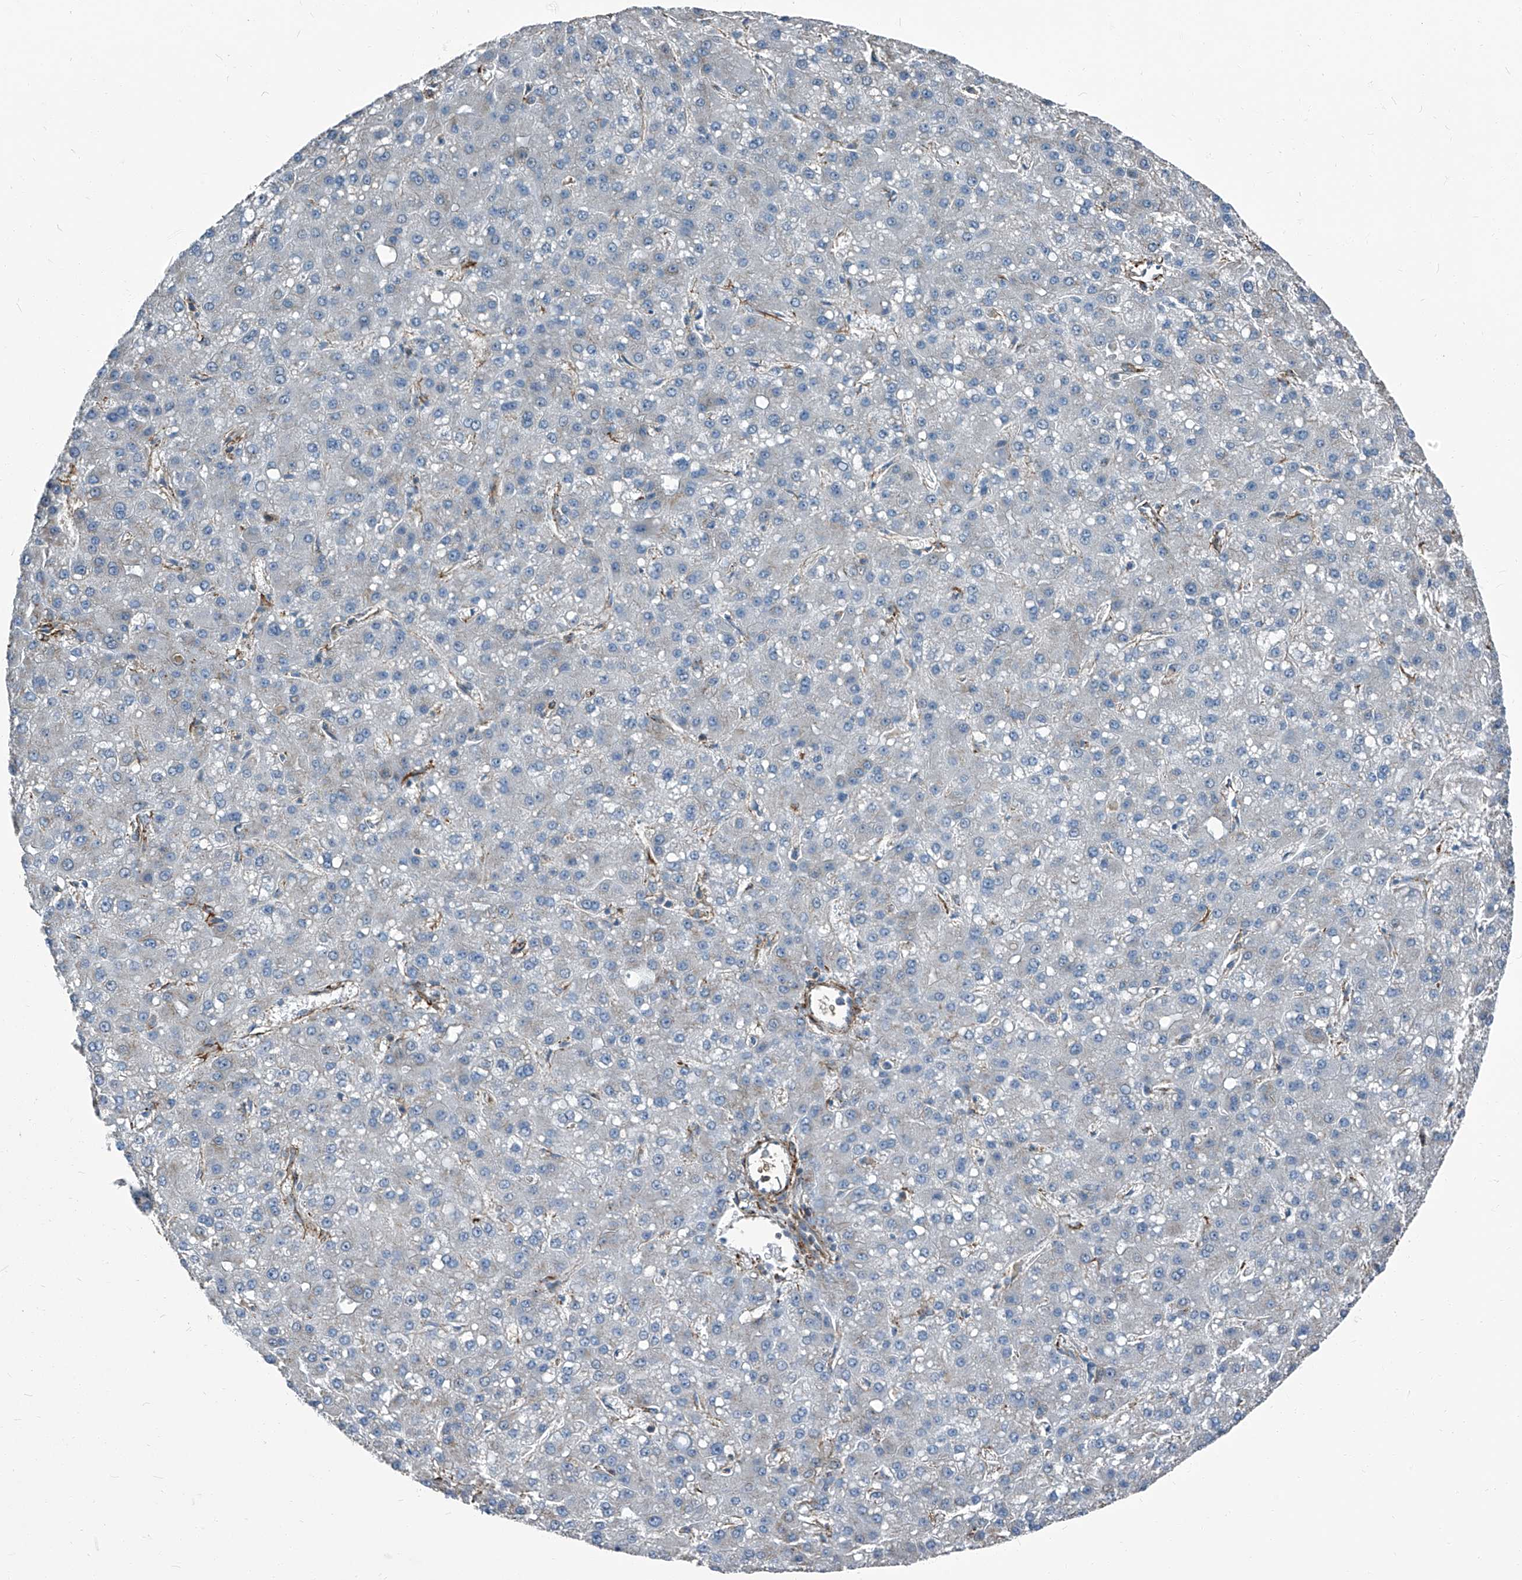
{"staining": {"intensity": "negative", "quantity": "none", "location": "none"}, "tissue": "liver cancer", "cell_type": "Tumor cells", "image_type": "cancer", "snomed": [{"axis": "morphology", "description": "Carcinoma, Hepatocellular, NOS"}, {"axis": "topography", "description": "Liver"}], "caption": "Protein analysis of liver cancer shows no significant positivity in tumor cells.", "gene": "SEPTIN7", "patient": {"sex": "male", "age": 67}}